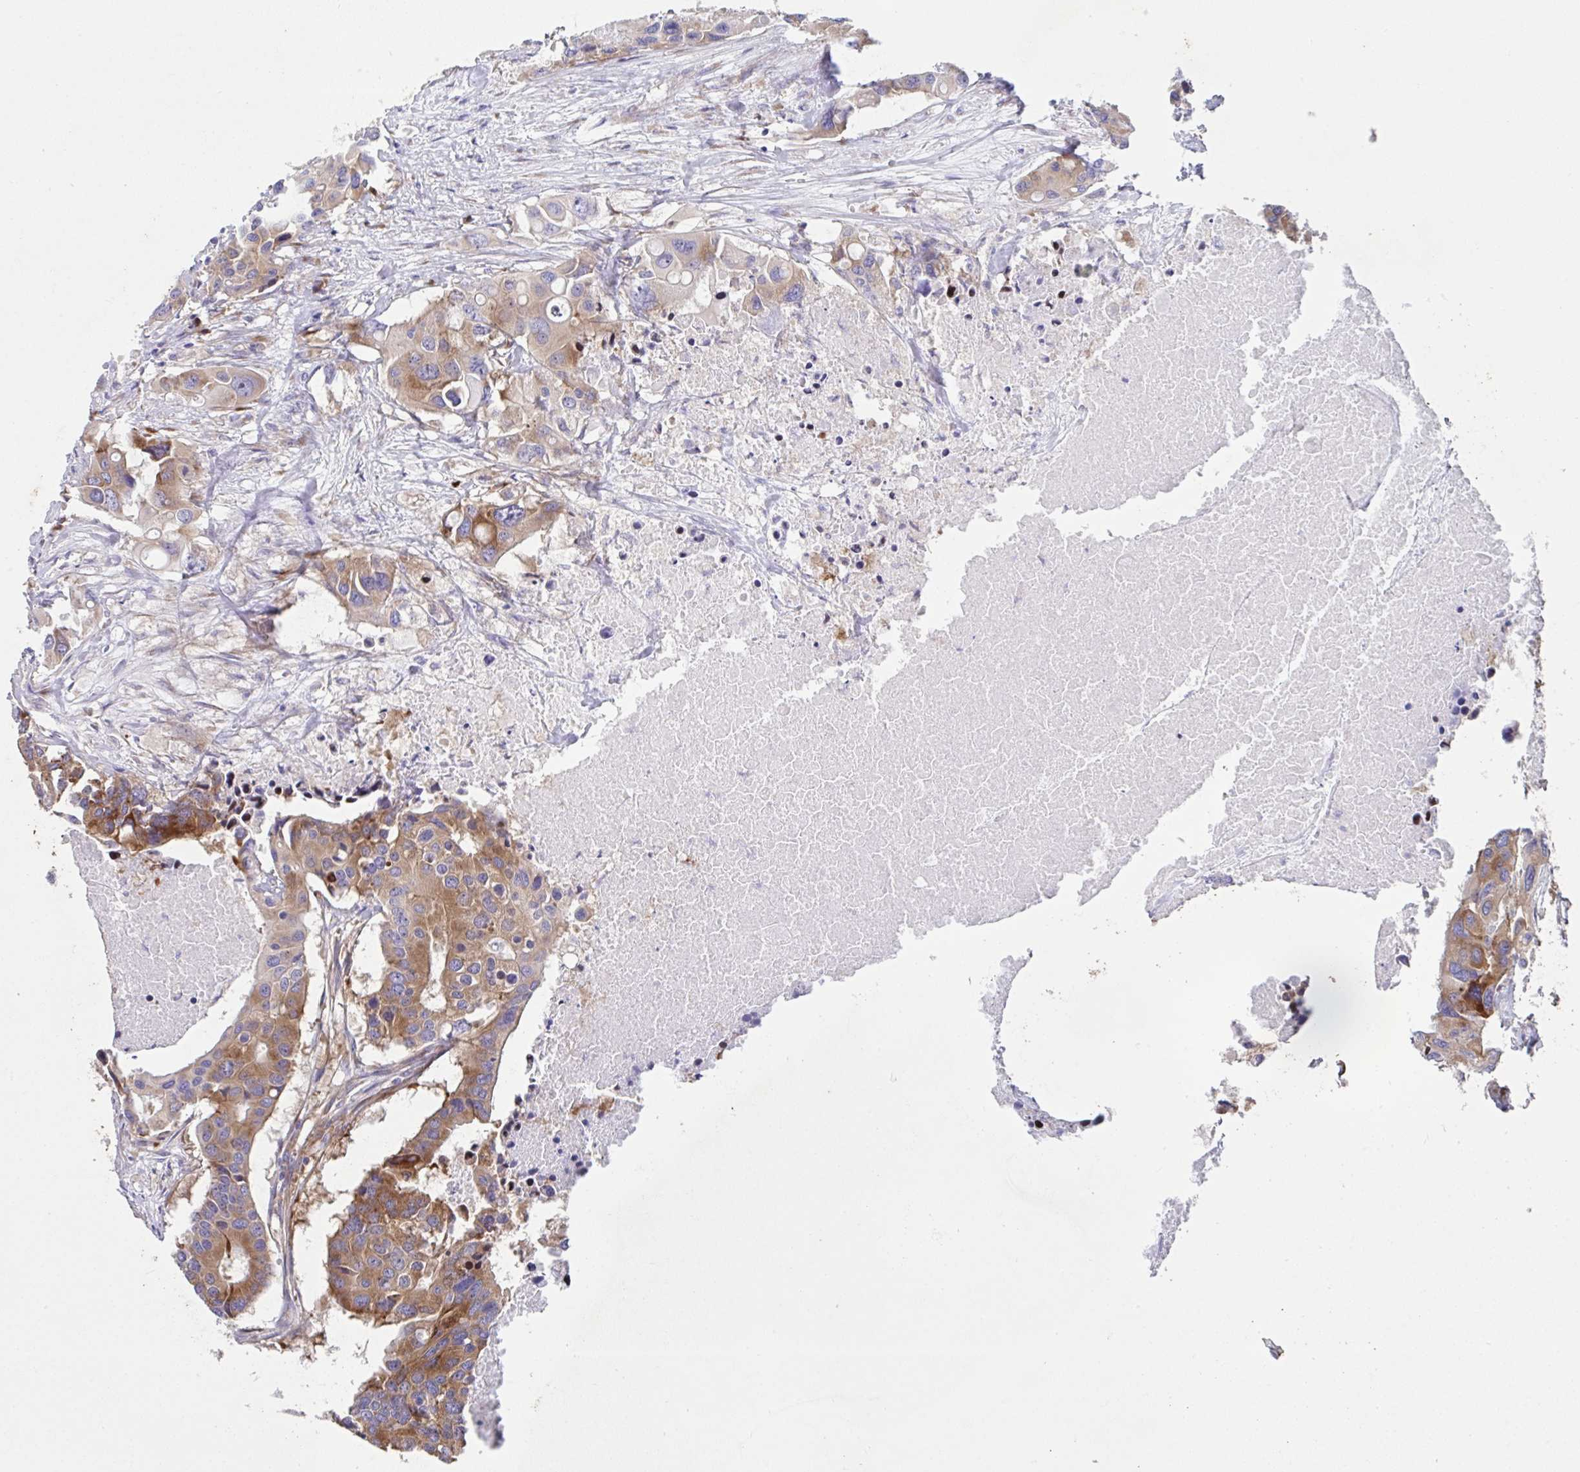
{"staining": {"intensity": "moderate", "quantity": ">75%", "location": "cytoplasmic/membranous"}, "tissue": "colorectal cancer", "cell_type": "Tumor cells", "image_type": "cancer", "snomed": [{"axis": "morphology", "description": "Adenocarcinoma, NOS"}, {"axis": "topography", "description": "Colon"}], "caption": "Immunohistochemistry (DAB) staining of human adenocarcinoma (colorectal) reveals moderate cytoplasmic/membranous protein staining in approximately >75% of tumor cells. (DAB = brown stain, brightfield microscopy at high magnification).", "gene": "FAU", "patient": {"sex": "male", "age": 77}}